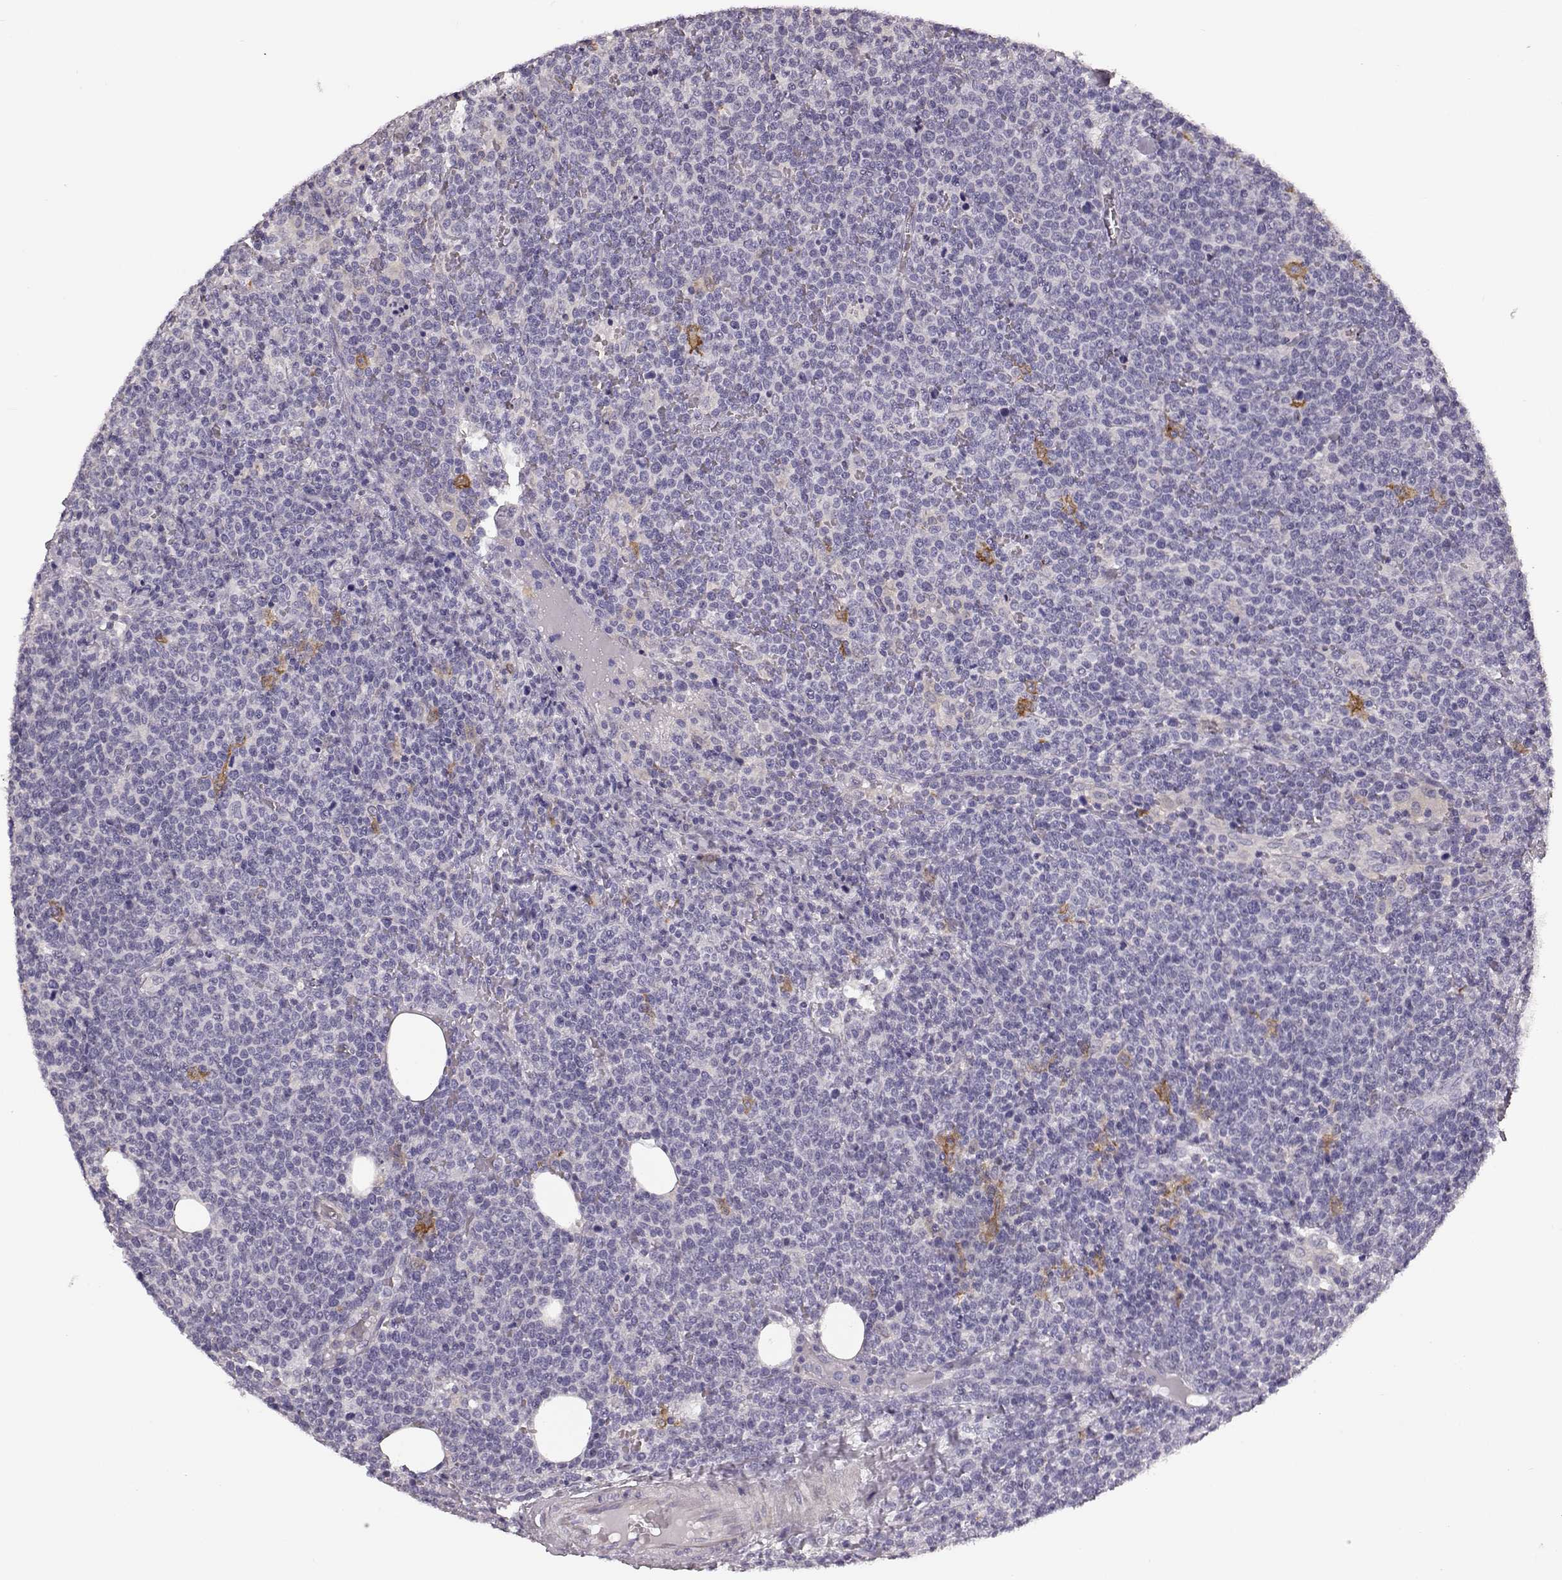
{"staining": {"intensity": "negative", "quantity": "none", "location": "none"}, "tissue": "lymphoma", "cell_type": "Tumor cells", "image_type": "cancer", "snomed": [{"axis": "morphology", "description": "Malignant lymphoma, non-Hodgkin's type, High grade"}, {"axis": "topography", "description": "Lymph node"}], "caption": "Human lymphoma stained for a protein using immunohistochemistry (IHC) reveals no staining in tumor cells.", "gene": "GPR50", "patient": {"sex": "male", "age": 61}}